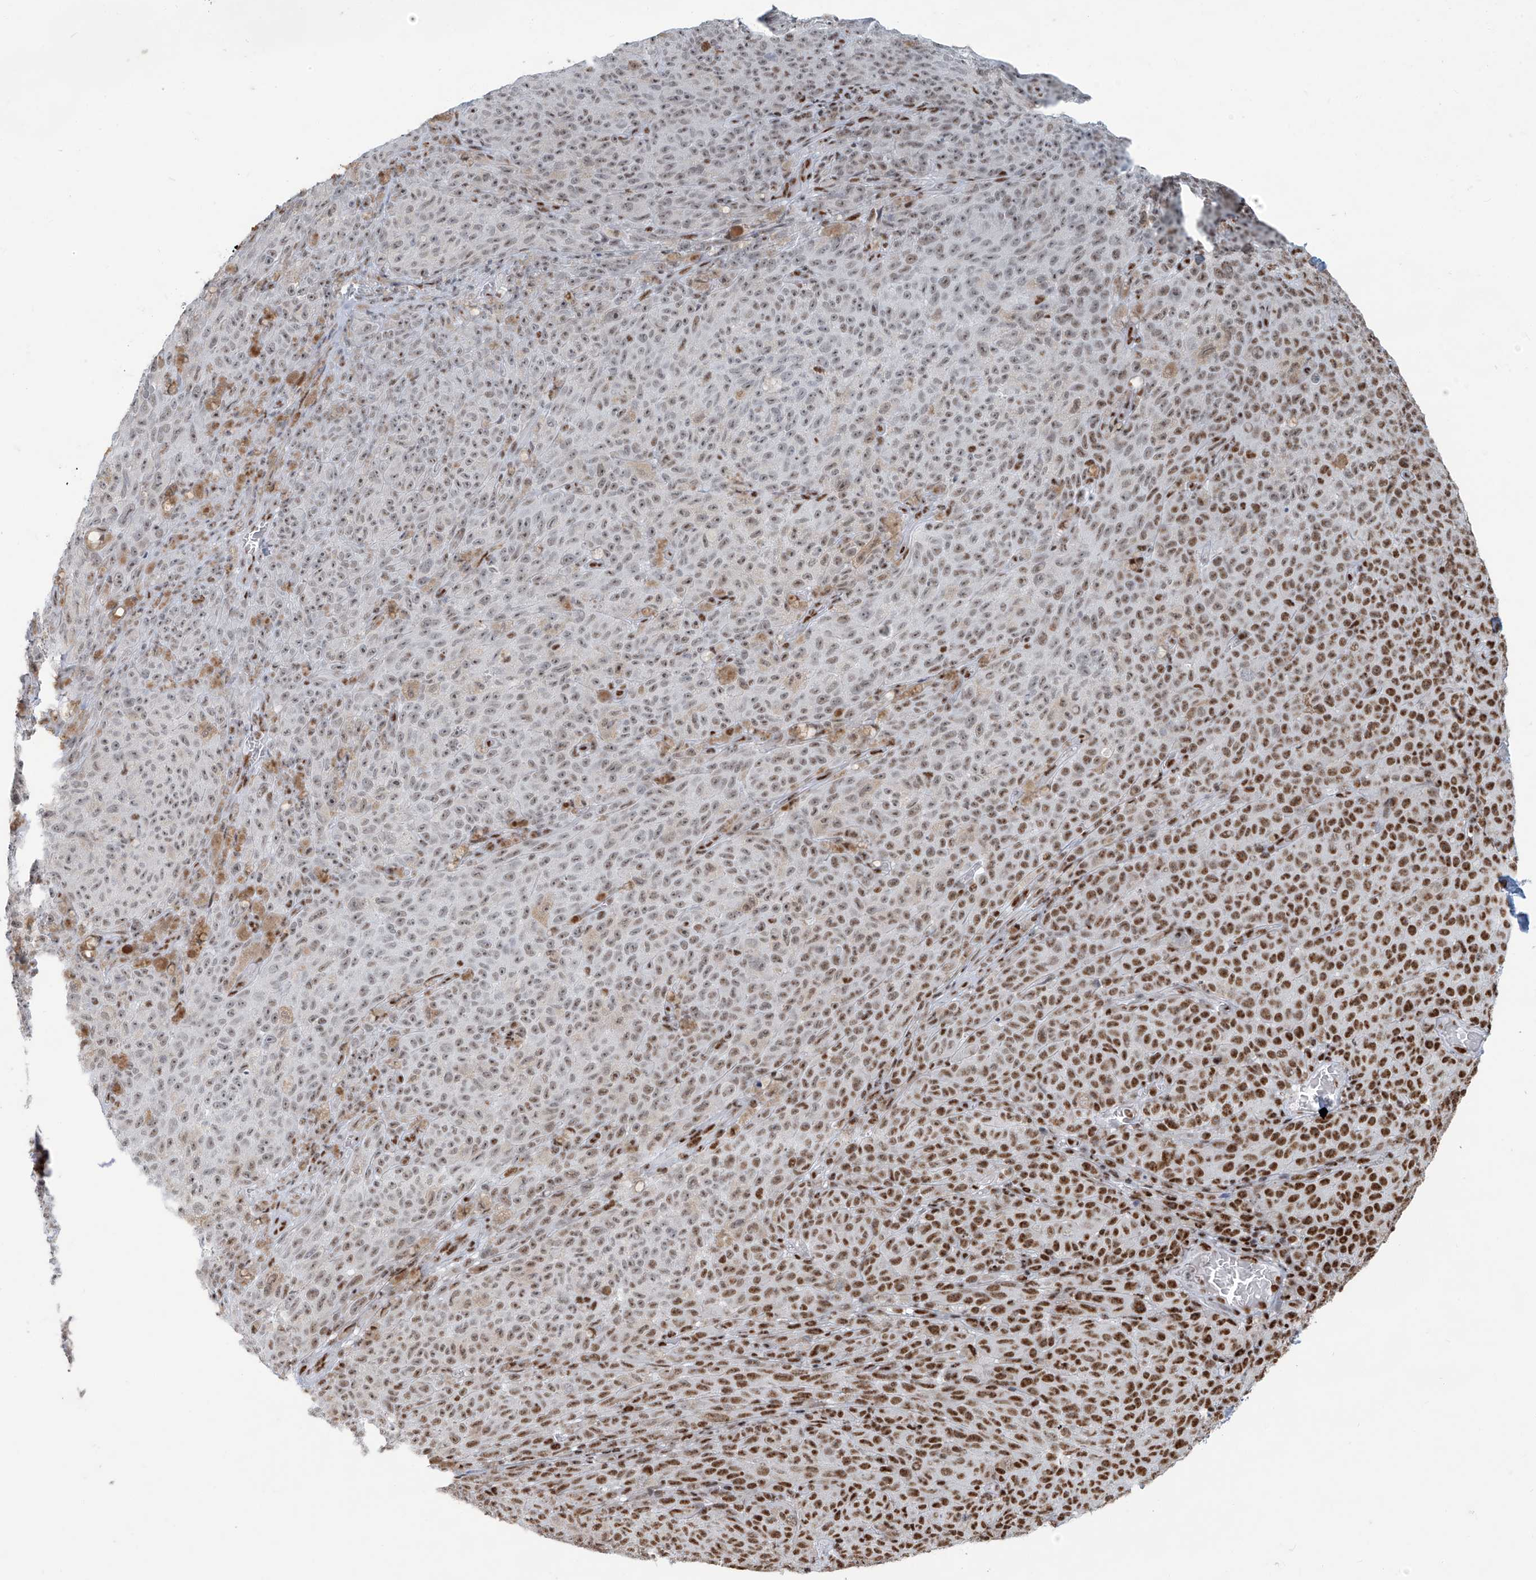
{"staining": {"intensity": "strong", "quantity": "25%-75%", "location": "nuclear"}, "tissue": "melanoma", "cell_type": "Tumor cells", "image_type": "cancer", "snomed": [{"axis": "morphology", "description": "Malignant melanoma, NOS"}, {"axis": "topography", "description": "Skin"}], "caption": "Immunohistochemical staining of melanoma reveals high levels of strong nuclear positivity in about 25%-75% of tumor cells.", "gene": "SARNP", "patient": {"sex": "female", "age": 82}}